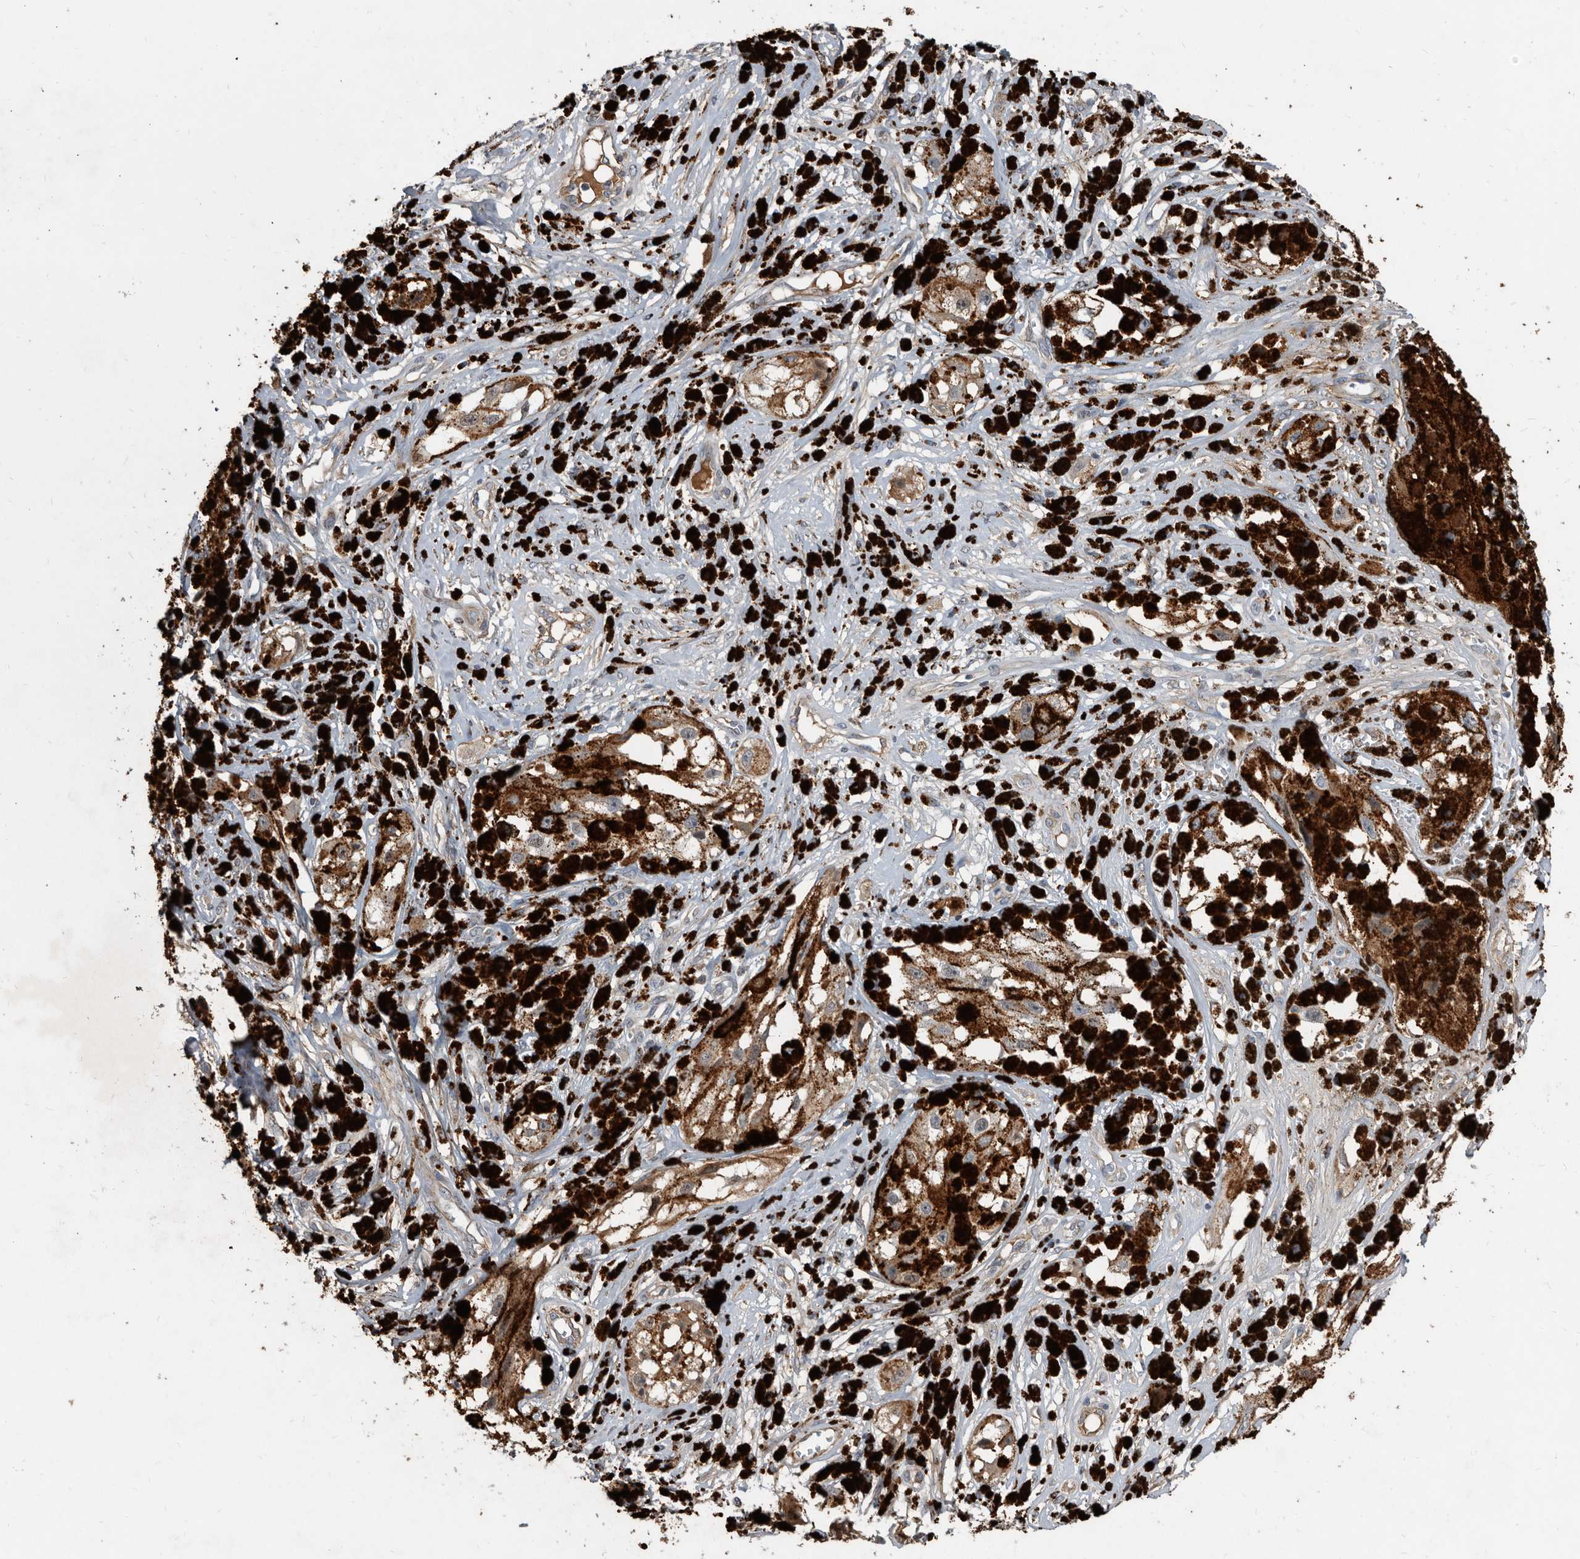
{"staining": {"intensity": "negative", "quantity": "none", "location": "none"}, "tissue": "melanoma", "cell_type": "Tumor cells", "image_type": "cancer", "snomed": [{"axis": "morphology", "description": "Malignant melanoma, NOS"}, {"axis": "topography", "description": "Skin"}], "caption": "Immunohistochemistry (IHC) of human melanoma shows no positivity in tumor cells.", "gene": "PI15", "patient": {"sex": "male", "age": 88}}